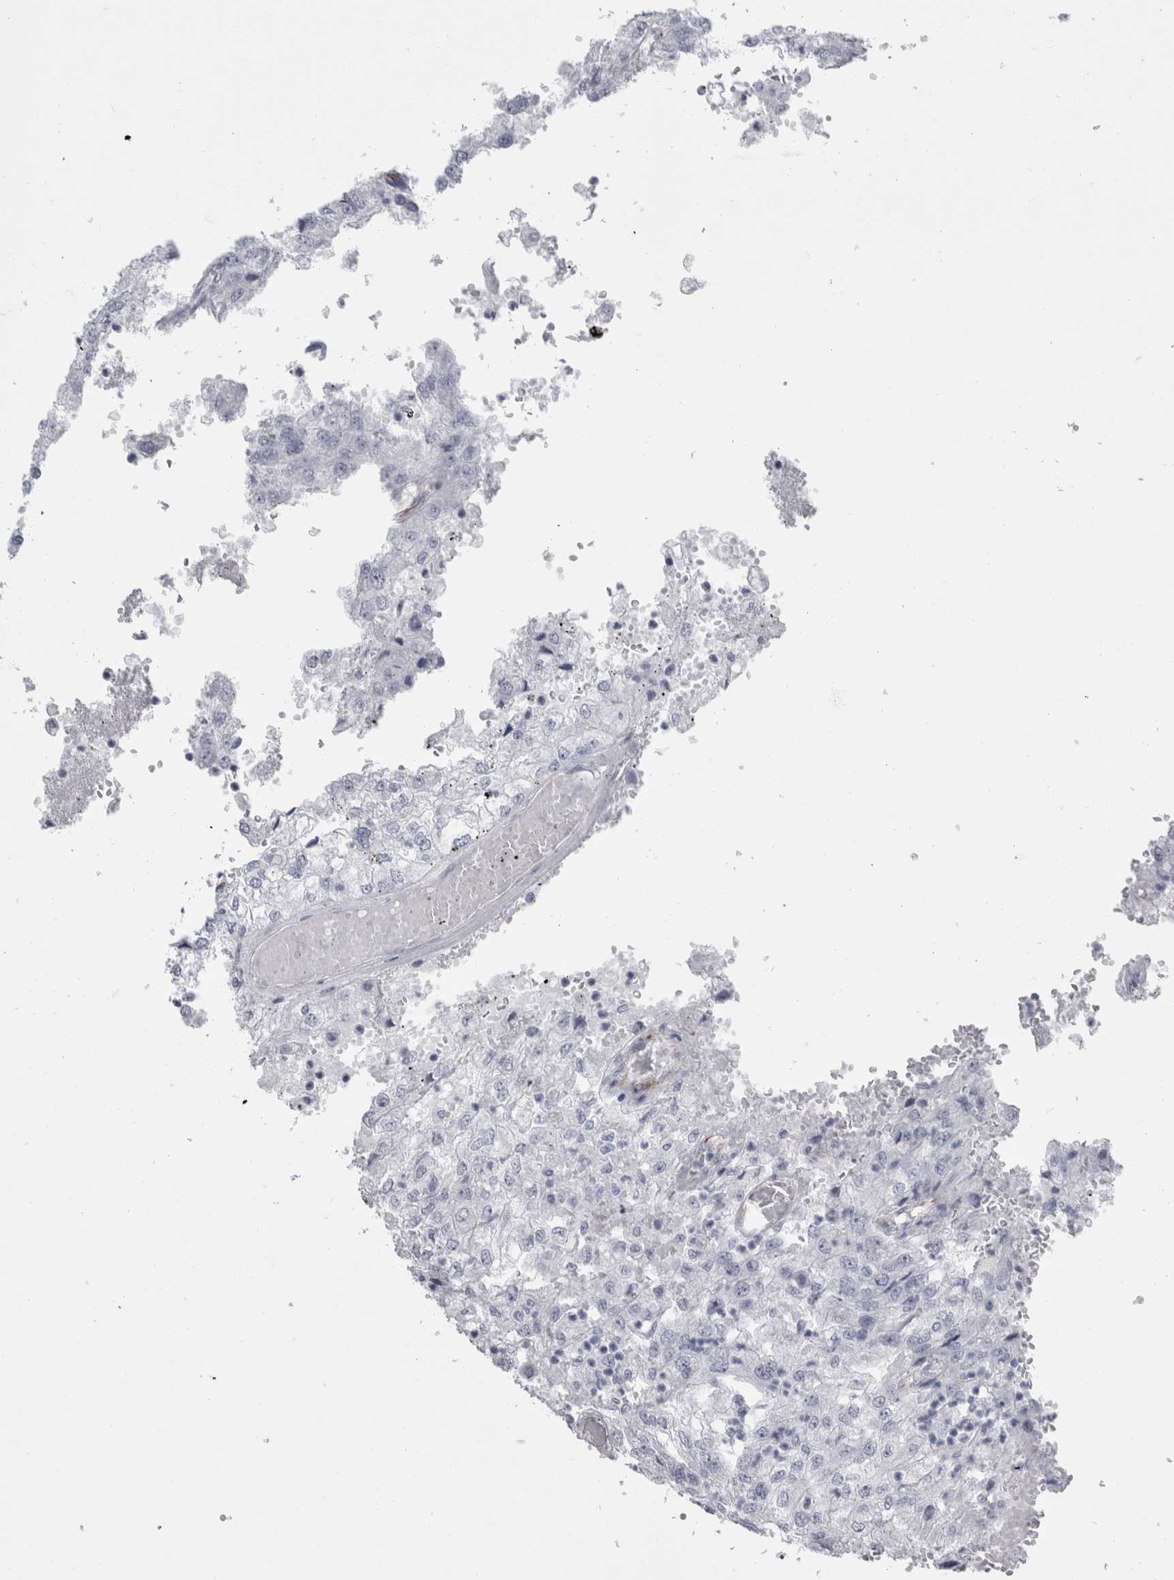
{"staining": {"intensity": "negative", "quantity": "none", "location": "none"}, "tissue": "renal cancer", "cell_type": "Tumor cells", "image_type": "cancer", "snomed": [{"axis": "morphology", "description": "Adenocarcinoma, NOS"}, {"axis": "topography", "description": "Kidney"}], "caption": "DAB immunohistochemical staining of adenocarcinoma (renal) reveals no significant expression in tumor cells.", "gene": "VWDE", "patient": {"sex": "female", "age": 54}}